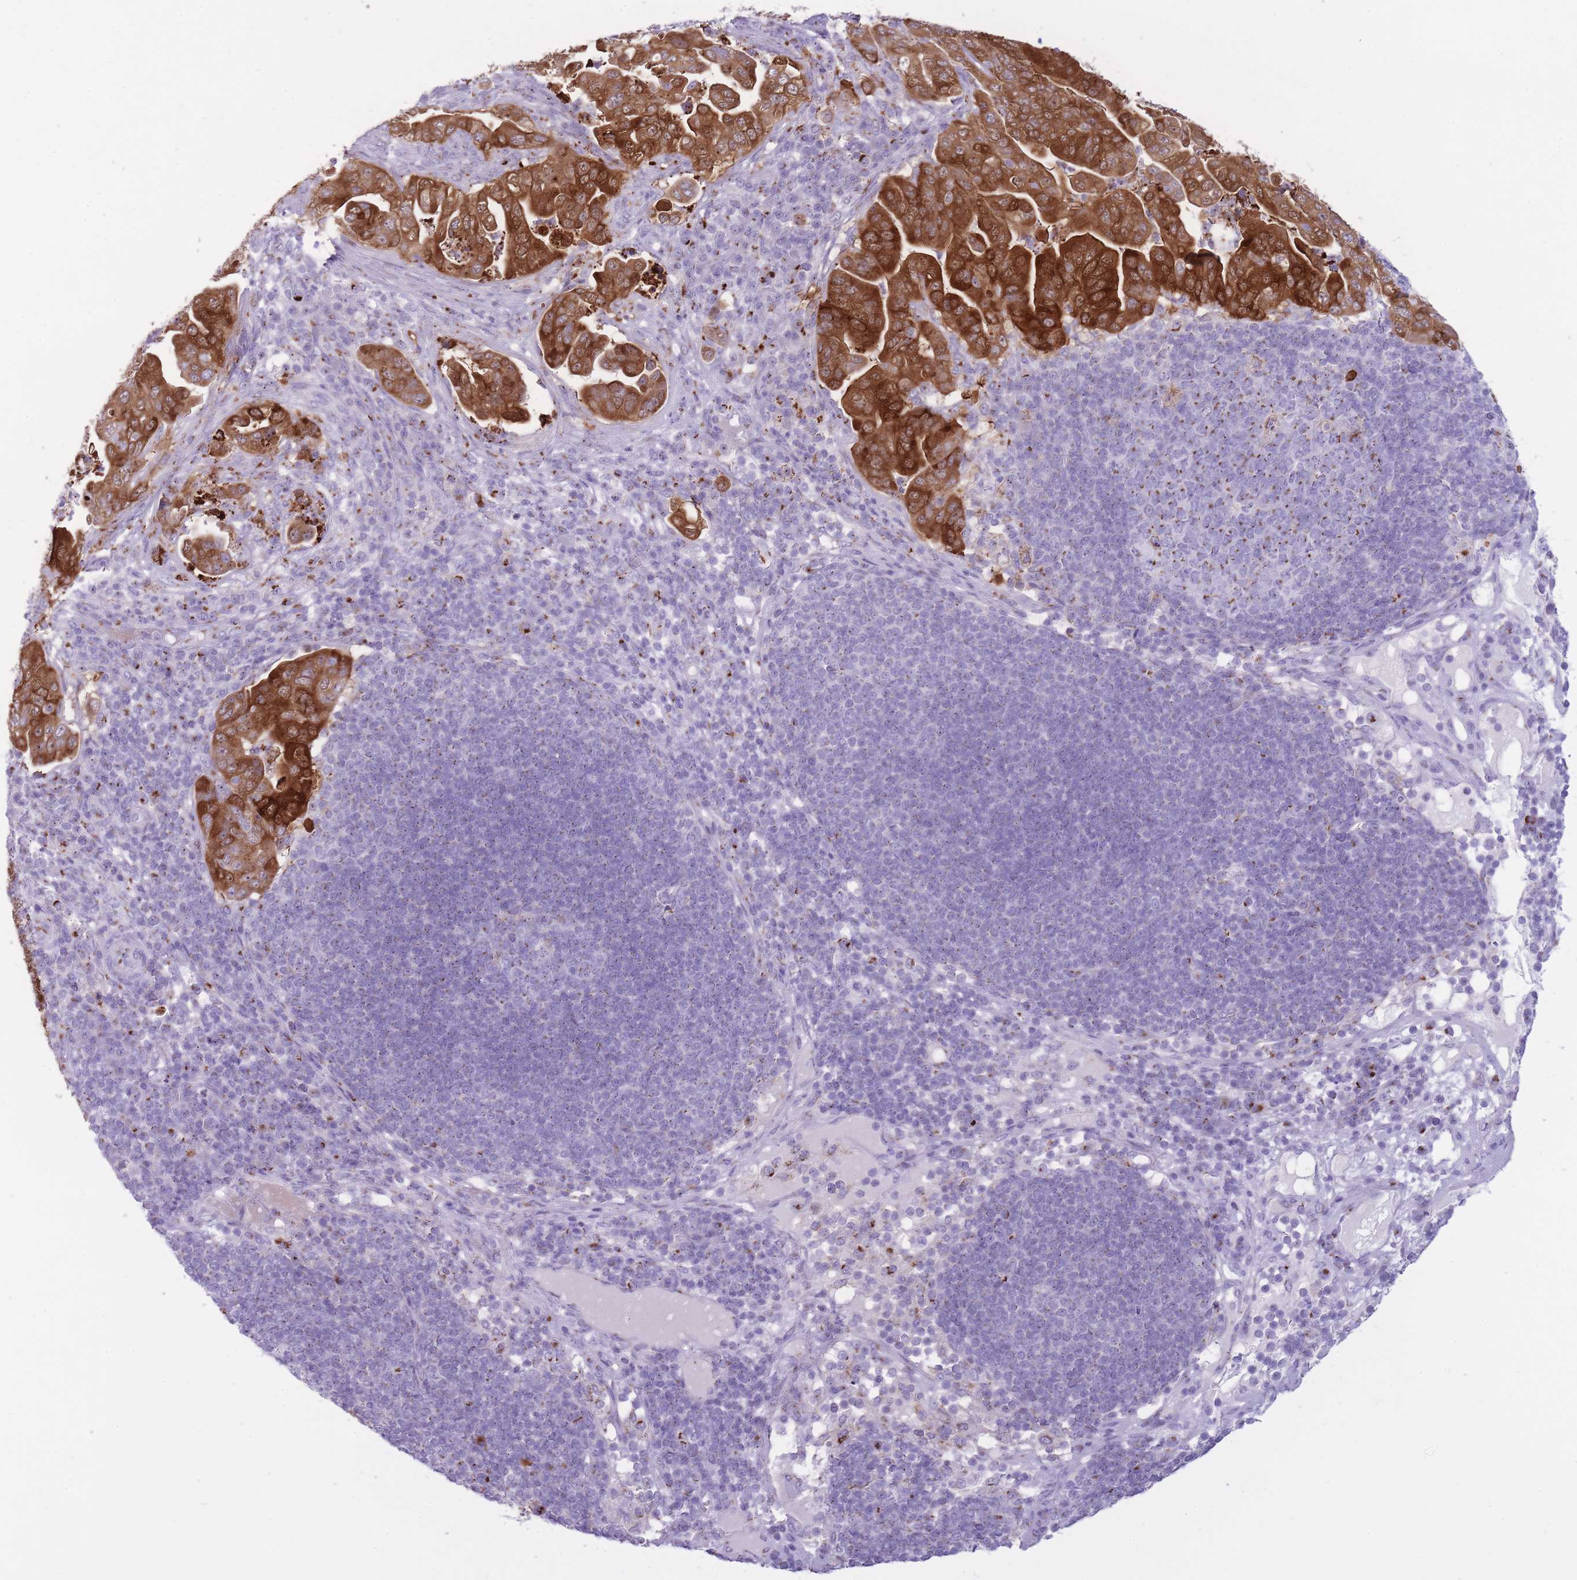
{"staining": {"intensity": "strong", "quantity": ">75%", "location": "cytoplasmic/membranous"}, "tissue": "pancreatic cancer", "cell_type": "Tumor cells", "image_type": "cancer", "snomed": [{"axis": "morphology", "description": "Adenocarcinoma, NOS"}, {"axis": "topography", "description": "Pancreas"}], "caption": "An image showing strong cytoplasmic/membranous staining in approximately >75% of tumor cells in pancreatic cancer, as visualized by brown immunohistochemical staining.", "gene": "B4GALT2", "patient": {"sex": "female", "age": 63}}